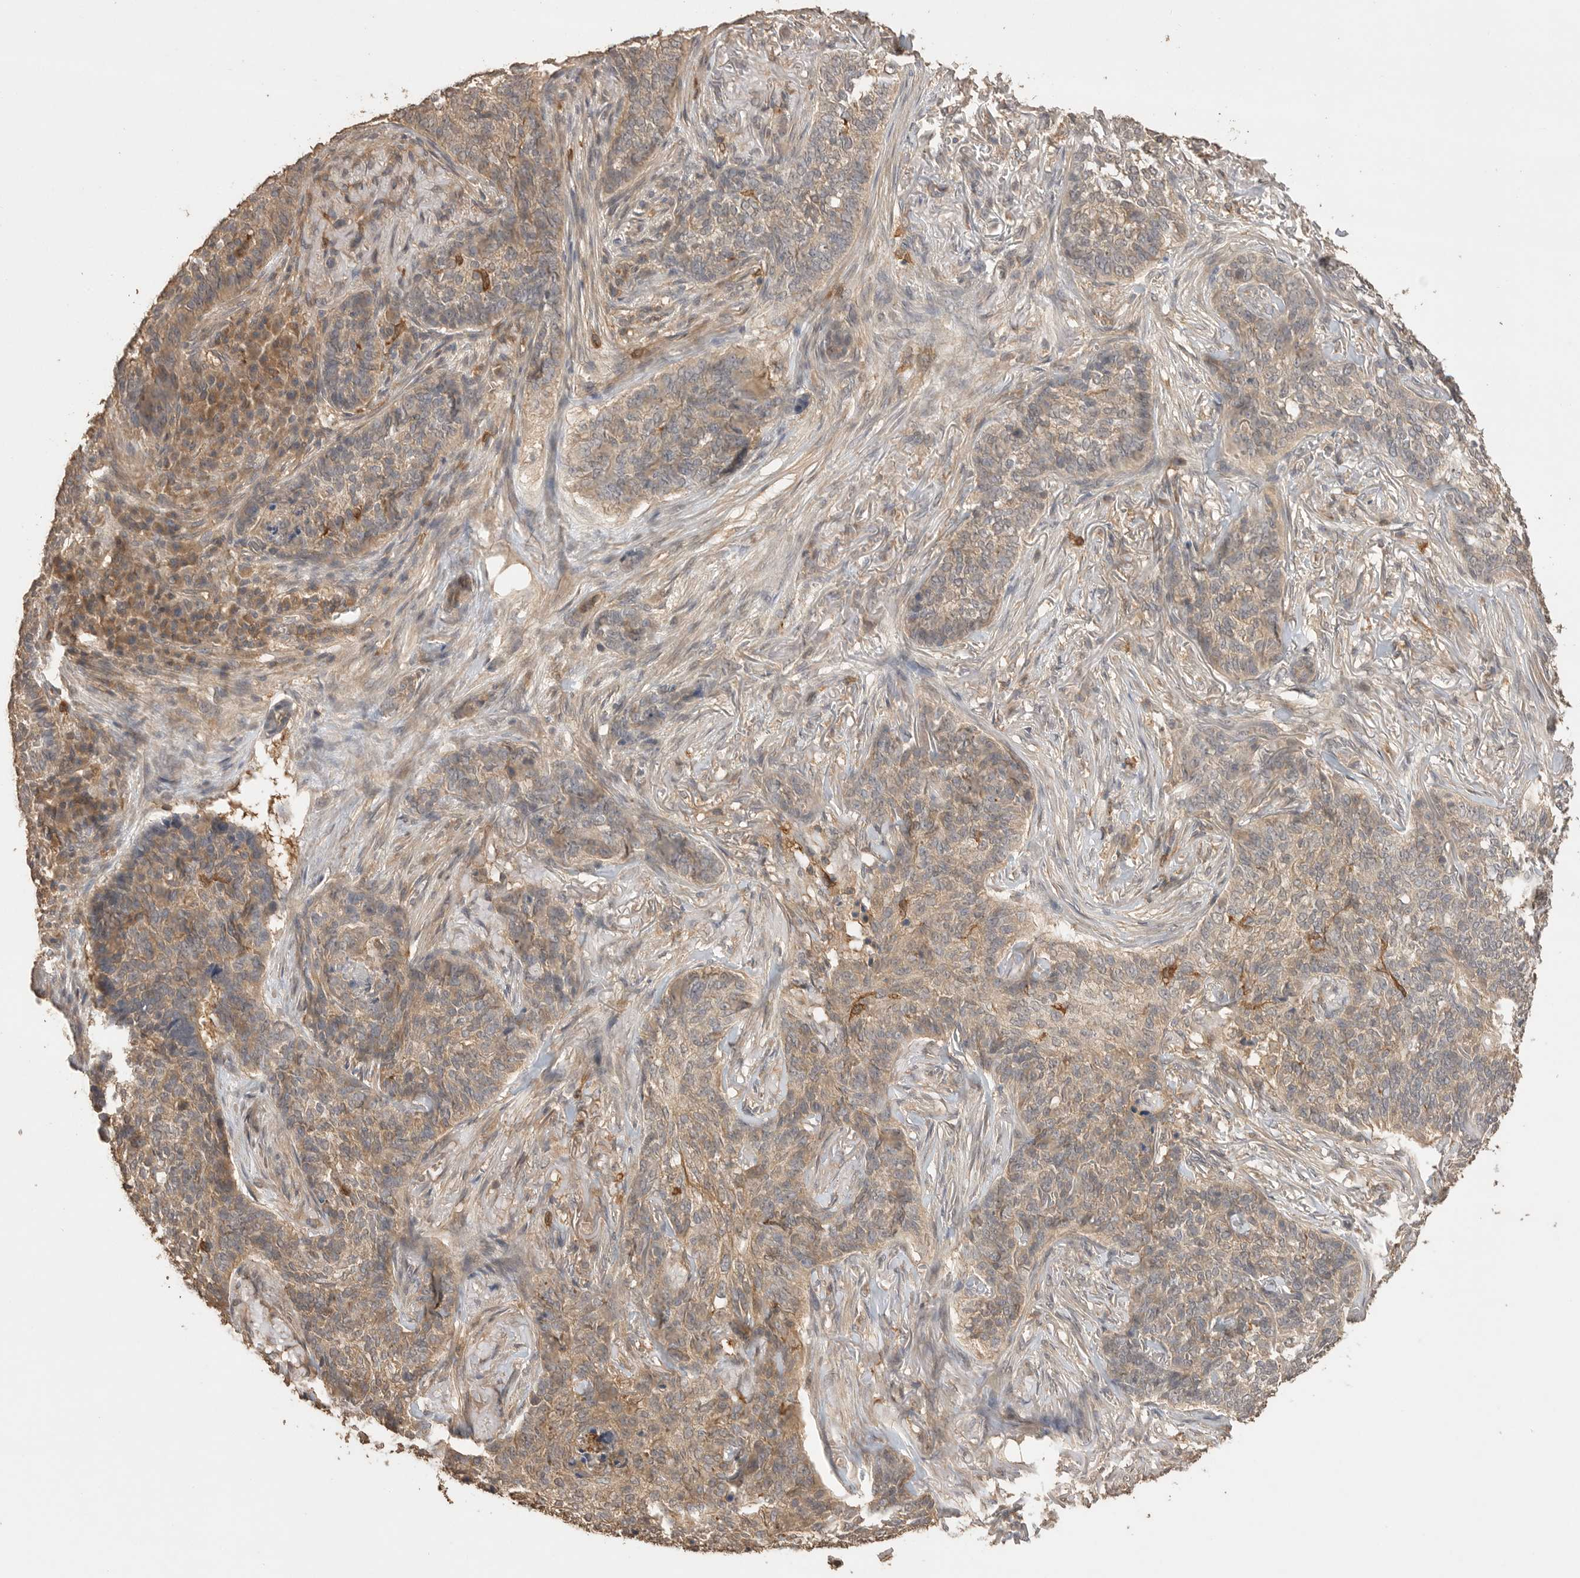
{"staining": {"intensity": "weak", "quantity": ">75%", "location": "cytoplasmic/membranous"}, "tissue": "skin cancer", "cell_type": "Tumor cells", "image_type": "cancer", "snomed": [{"axis": "morphology", "description": "Basal cell carcinoma"}, {"axis": "topography", "description": "Skin"}], "caption": "DAB immunohistochemical staining of human skin cancer displays weak cytoplasmic/membranous protein expression in about >75% of tumor cells. Using DAB (3,3'-diaminobenzidine) (brown) and hematoxylin (blue) stains, captured at high magnification using brightfield microscopy.", "gene": "MAP2K1", "patient": {"sex": "male", "age": 85}}